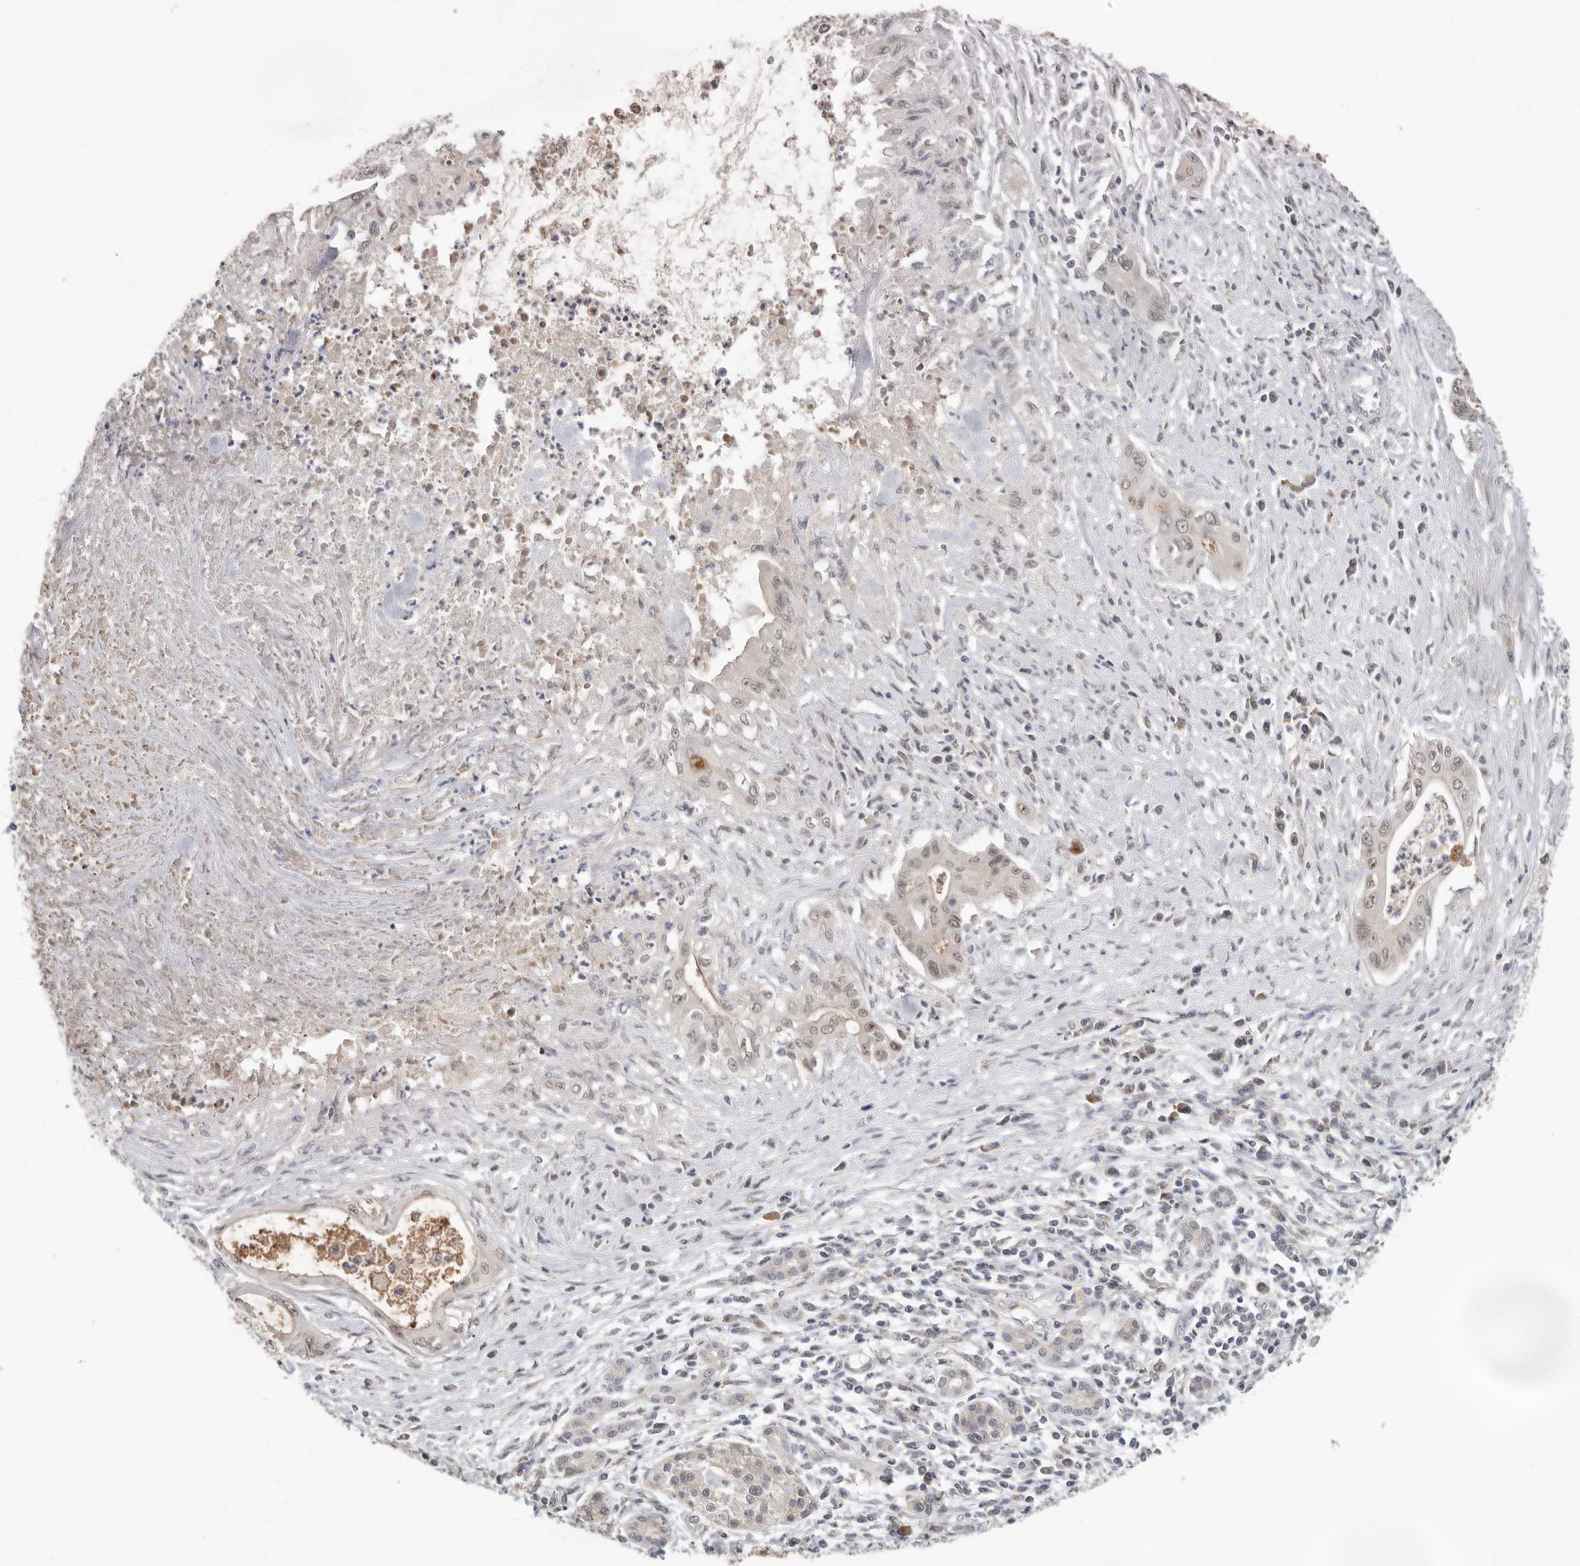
{"staining": {"intensity": "weak", "quantity": "25%-75%", "location": "nuclear"}, "tissue": "pancreatic cancer", "cell_type": "Tumor cells", "image_type": "cancer", "snomed": [{"axis": "morphology", "description": "Adenocarcinoma, NOS"}, {"axis": "topography", "description": "Pancreas"}], "caption": "Adenocarcinoma (pancreatic) stained with a protein marker shows weak staining in tumor cells.", "gene": "BRCA2", "patient": {"sex": "male", "age": 58}}